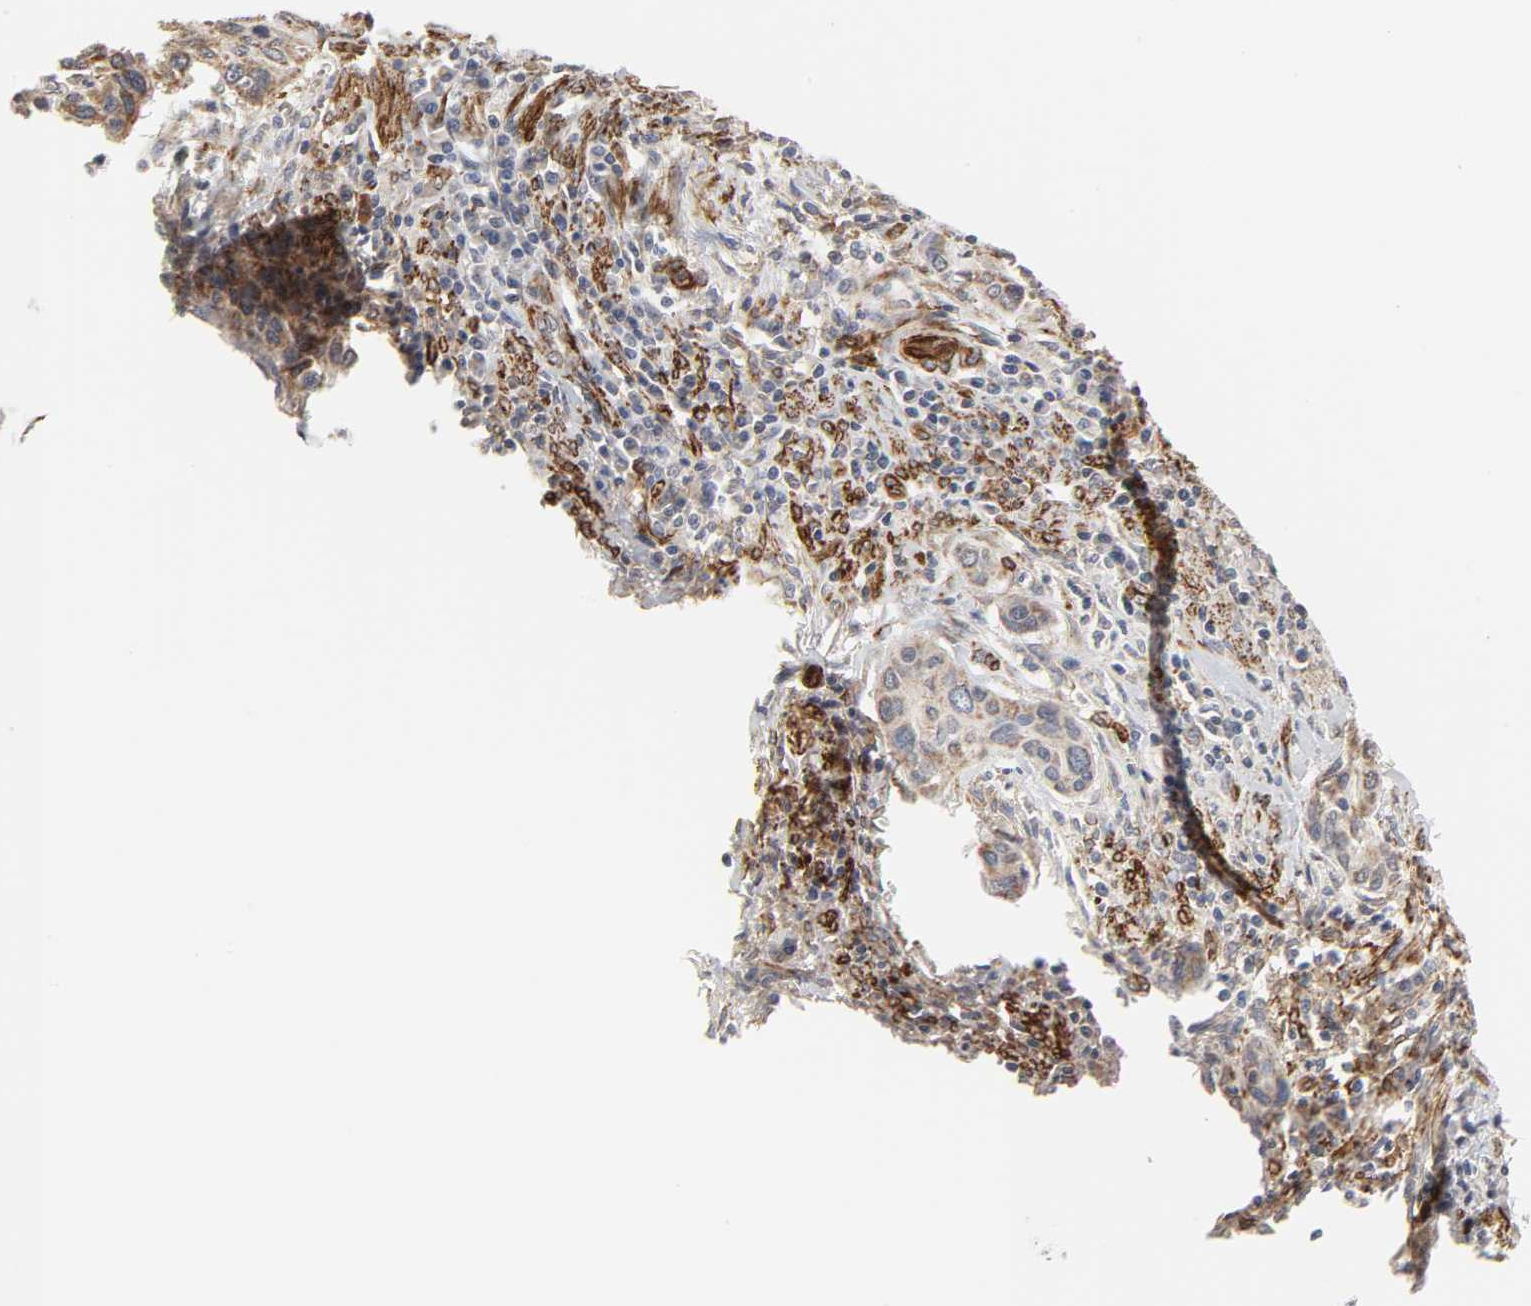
{"staining": {"intensity": "weak", "quantity": "<25%", "location": "cytoplasmic/membranous"}, "tissue": "cervical cancer", "cell_type": "Tumor cells", "image_type": "cancer", "snomed": [{"axis": "morphology", "description": "Adenocarcinoma, NOS"}, {"axis": "topography", "description": "Cervix"}], "caption": "This photomicrograph is of adenocarcinoma (cervical) stained with immunohistochemistry to label a protein in brown with the nuclei are counter-stained blue. There is no positivity in tumor cells. (DAB immunohistochemistry, high magnification).", "gene": "GNG2", "patient": {"sex": "female", "age": 29}}